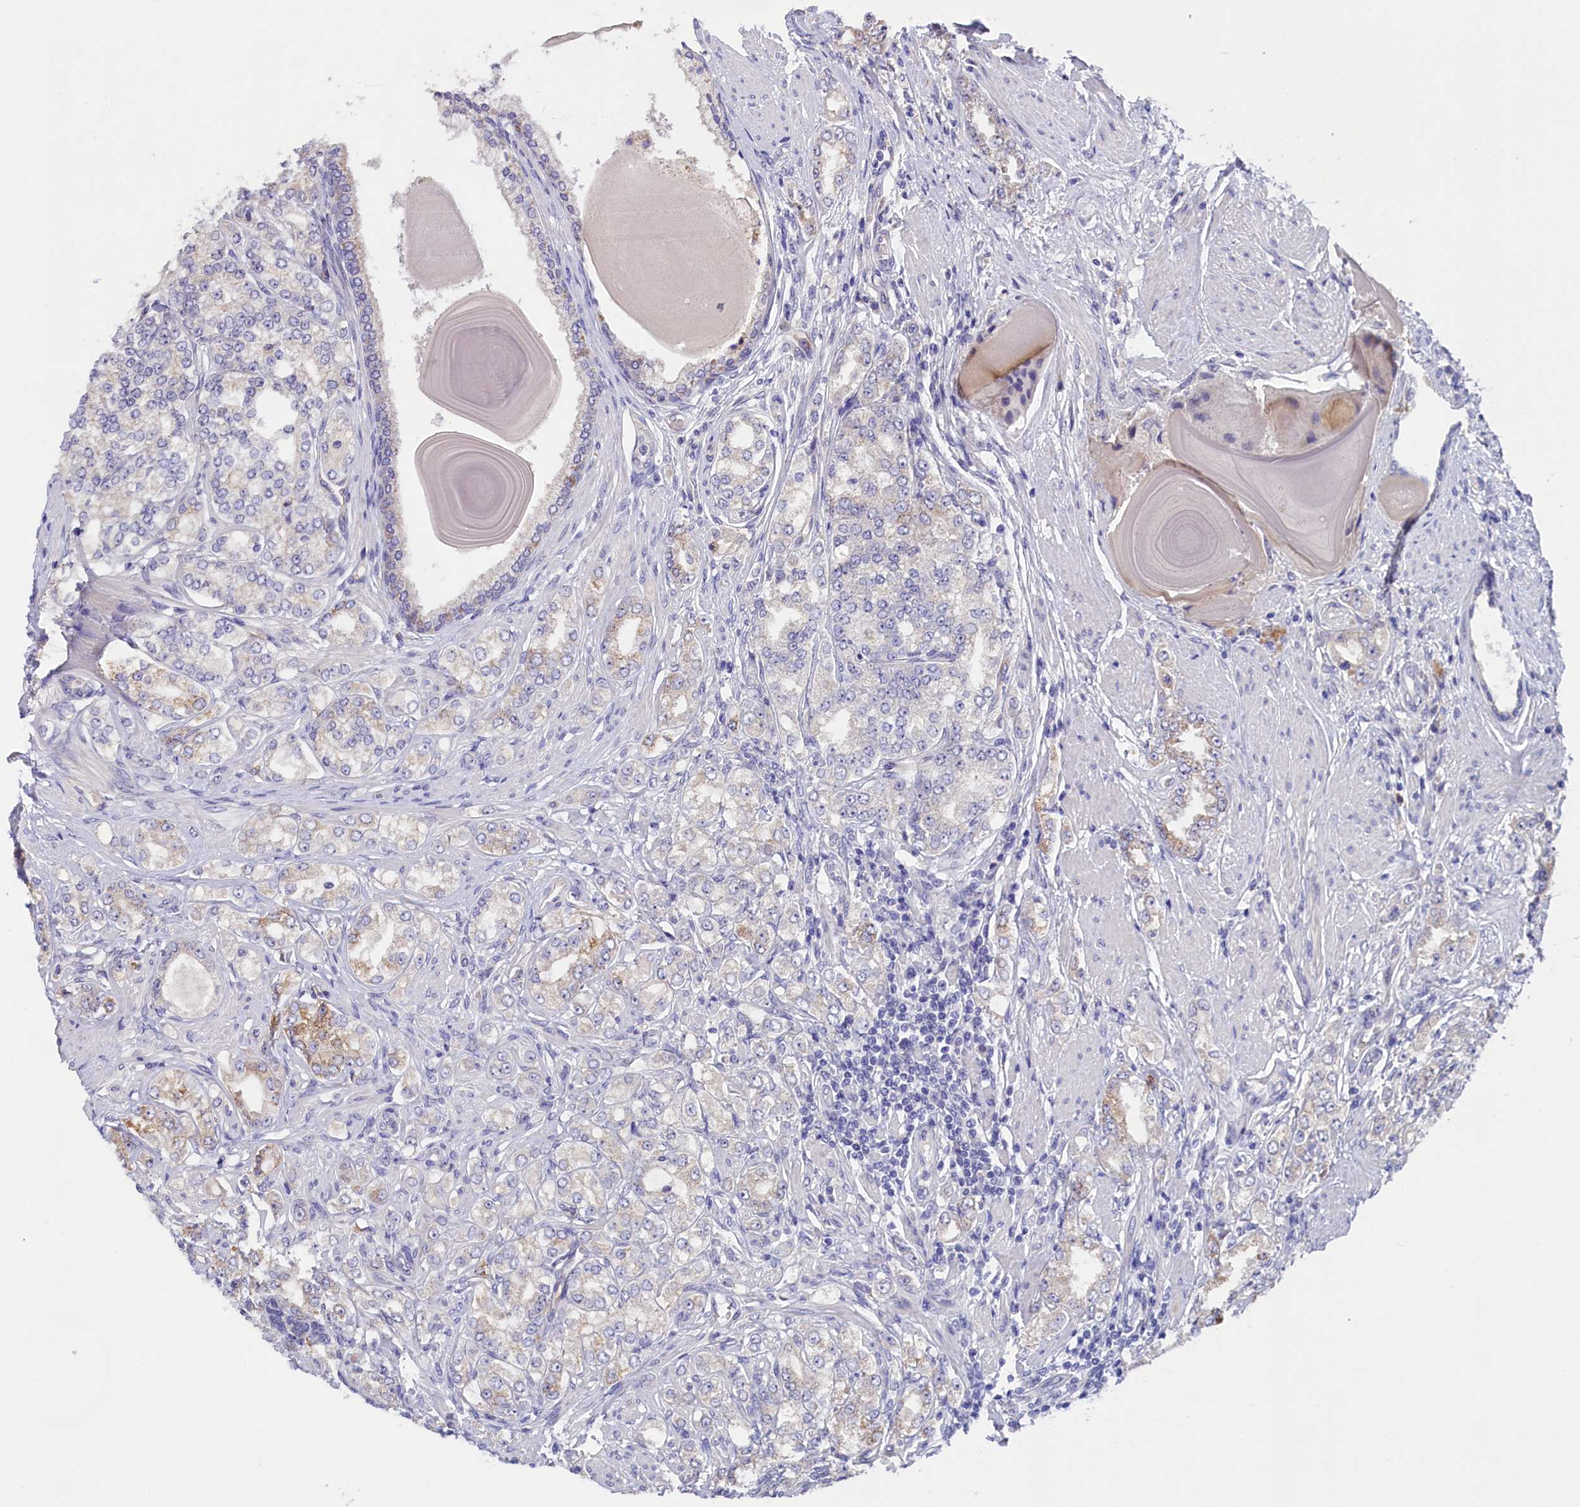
{"staining": {"intensity": "negative", "quantity": "none", "location": "none"}, "tissue": "prostate cancer", "cell_type": "Tumor cells", "image_type": "cancer", "snomed": [{"axis": "morphology", "description": "Adenocarcinoma, High grade"}, {"axis": "topography", "description": "Prostate"}], "caption": "The histopathology image reveals no significant expression in tumor cells of adenocarcinoma (high-grade) (prostate).", "gene": "ZSWIM4", "patient": {"sex": "male", "age": 64}}